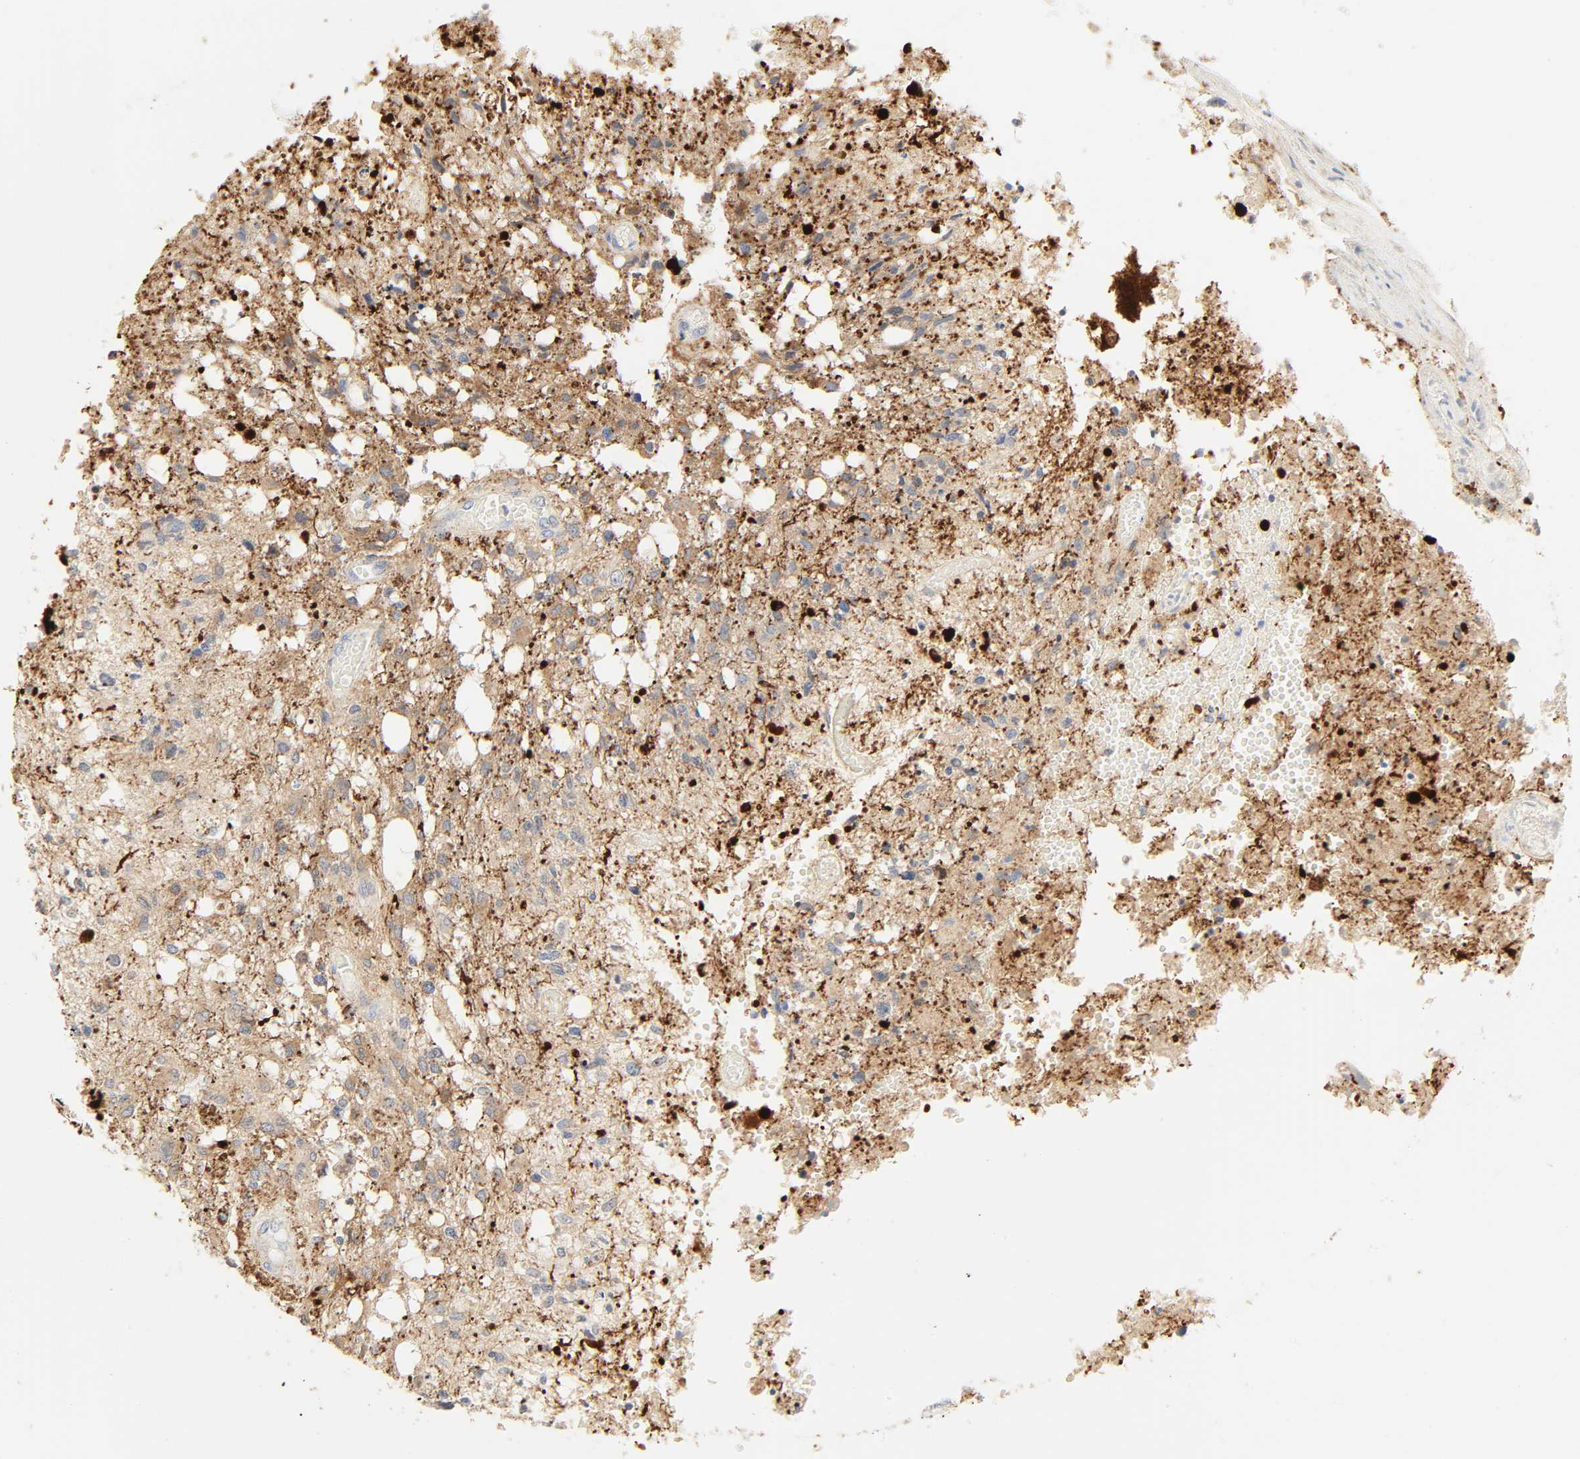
{"staining": {"intensity": "negative", "quantity": "none", "location": "none"}, "tissue": "glioma", "cell_type": "Tumor cells", "image_type": "cancer", "snomed": [{"axis": "morphology", "description": "Glioma, malignant, High grade"}, {"axis": "topography", "description": "Cerebral cortex"}], "caption": "Micrograph shows no protein positivity in tumor cells of glioma tissue.", "gene": "CAMK2A", "patient": {"sex": "male", "age": 76}}